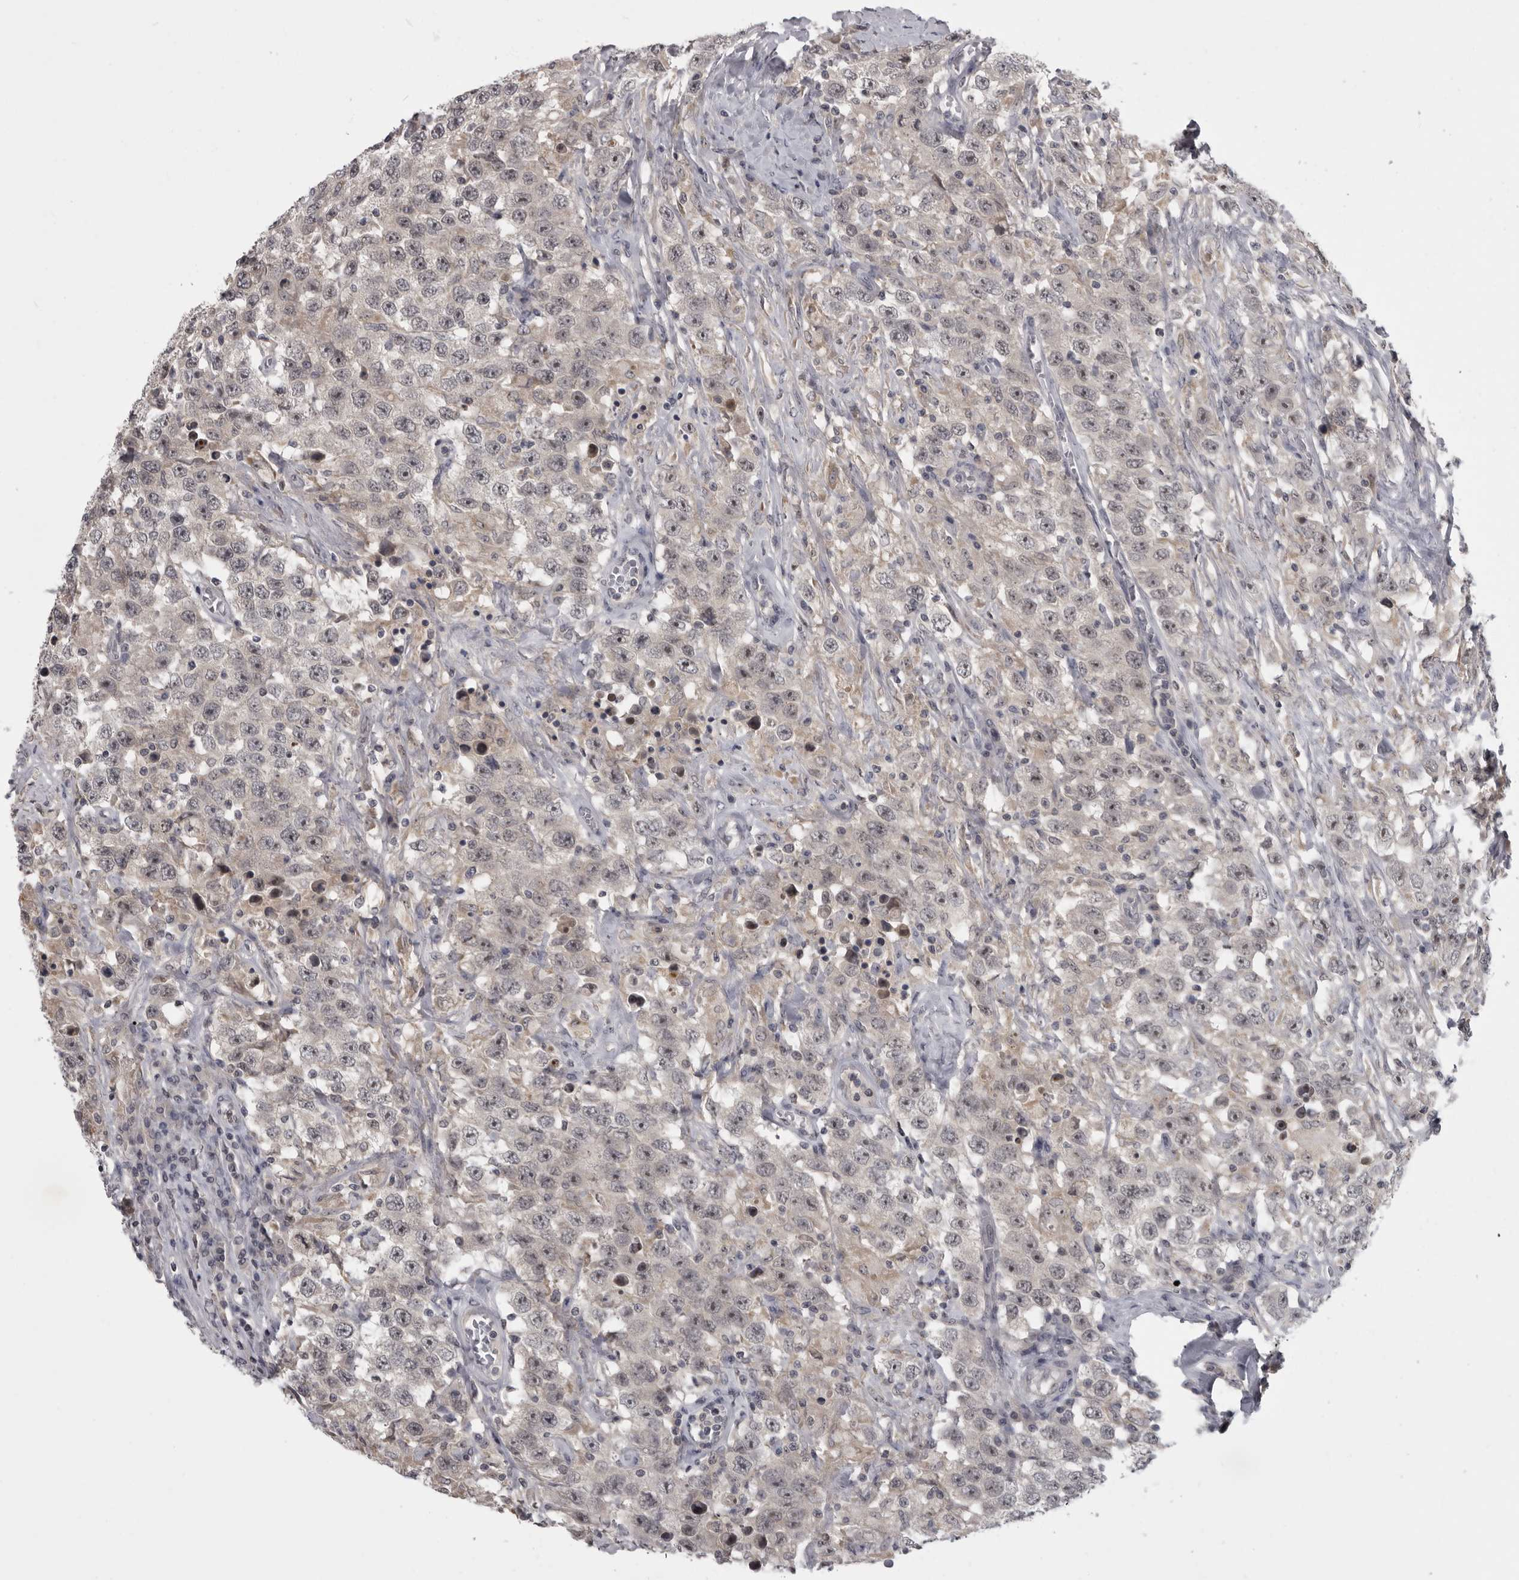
{"staining": {"intensity": "negative", "quantity": "none", "location": "none"}, "tissue": "testis cancer", "cell_type": "Tumor cells", "image_type": "cancer", "snomed": [{"axis": "morphology", "description": "Seminoma, NOS"}, {"axis": "topography", "description": "Testis"}], "caption": "There is no significant staining in tumor cells of testis cancer (seminoma).", "gene": "MRTO4", "patient": {"sex": "male", "age": 41}}